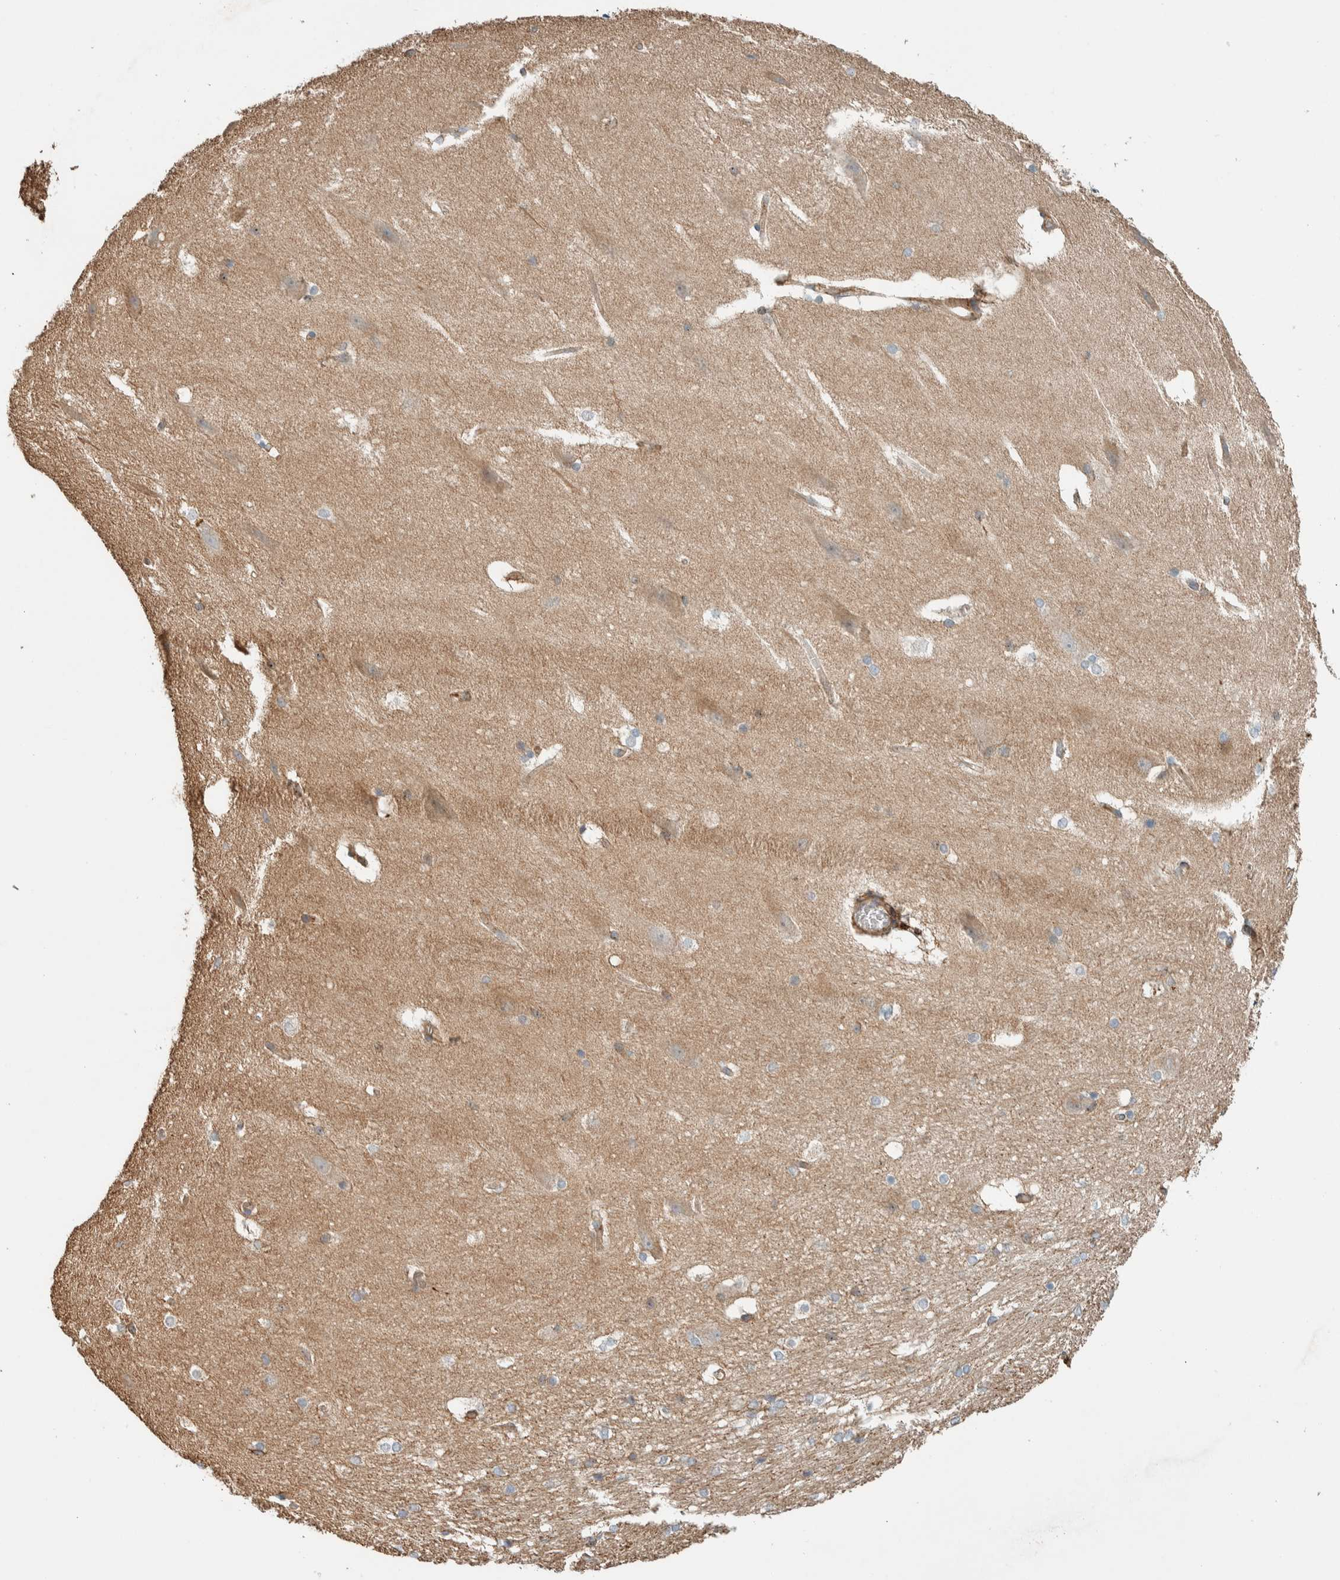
{"staining": {"intensity": "weak", "quantity": "<25%", "location": "cytoplasmic/membranous"}, "tissue": "hippocampus", "cell_type": "Glial cells", "image_type": "normal", "snomed": [{"axis": "morphology", "description": "Normal tissue, NOS"}, {"axis": "topography", "description": "Hippocampus"}], "caption": "Hippocampus stained for a protein using immunohistochemistry displays no staining glial cells.", "gene": "CTBP2", "patient": {"sex": "female", "age": 19}}